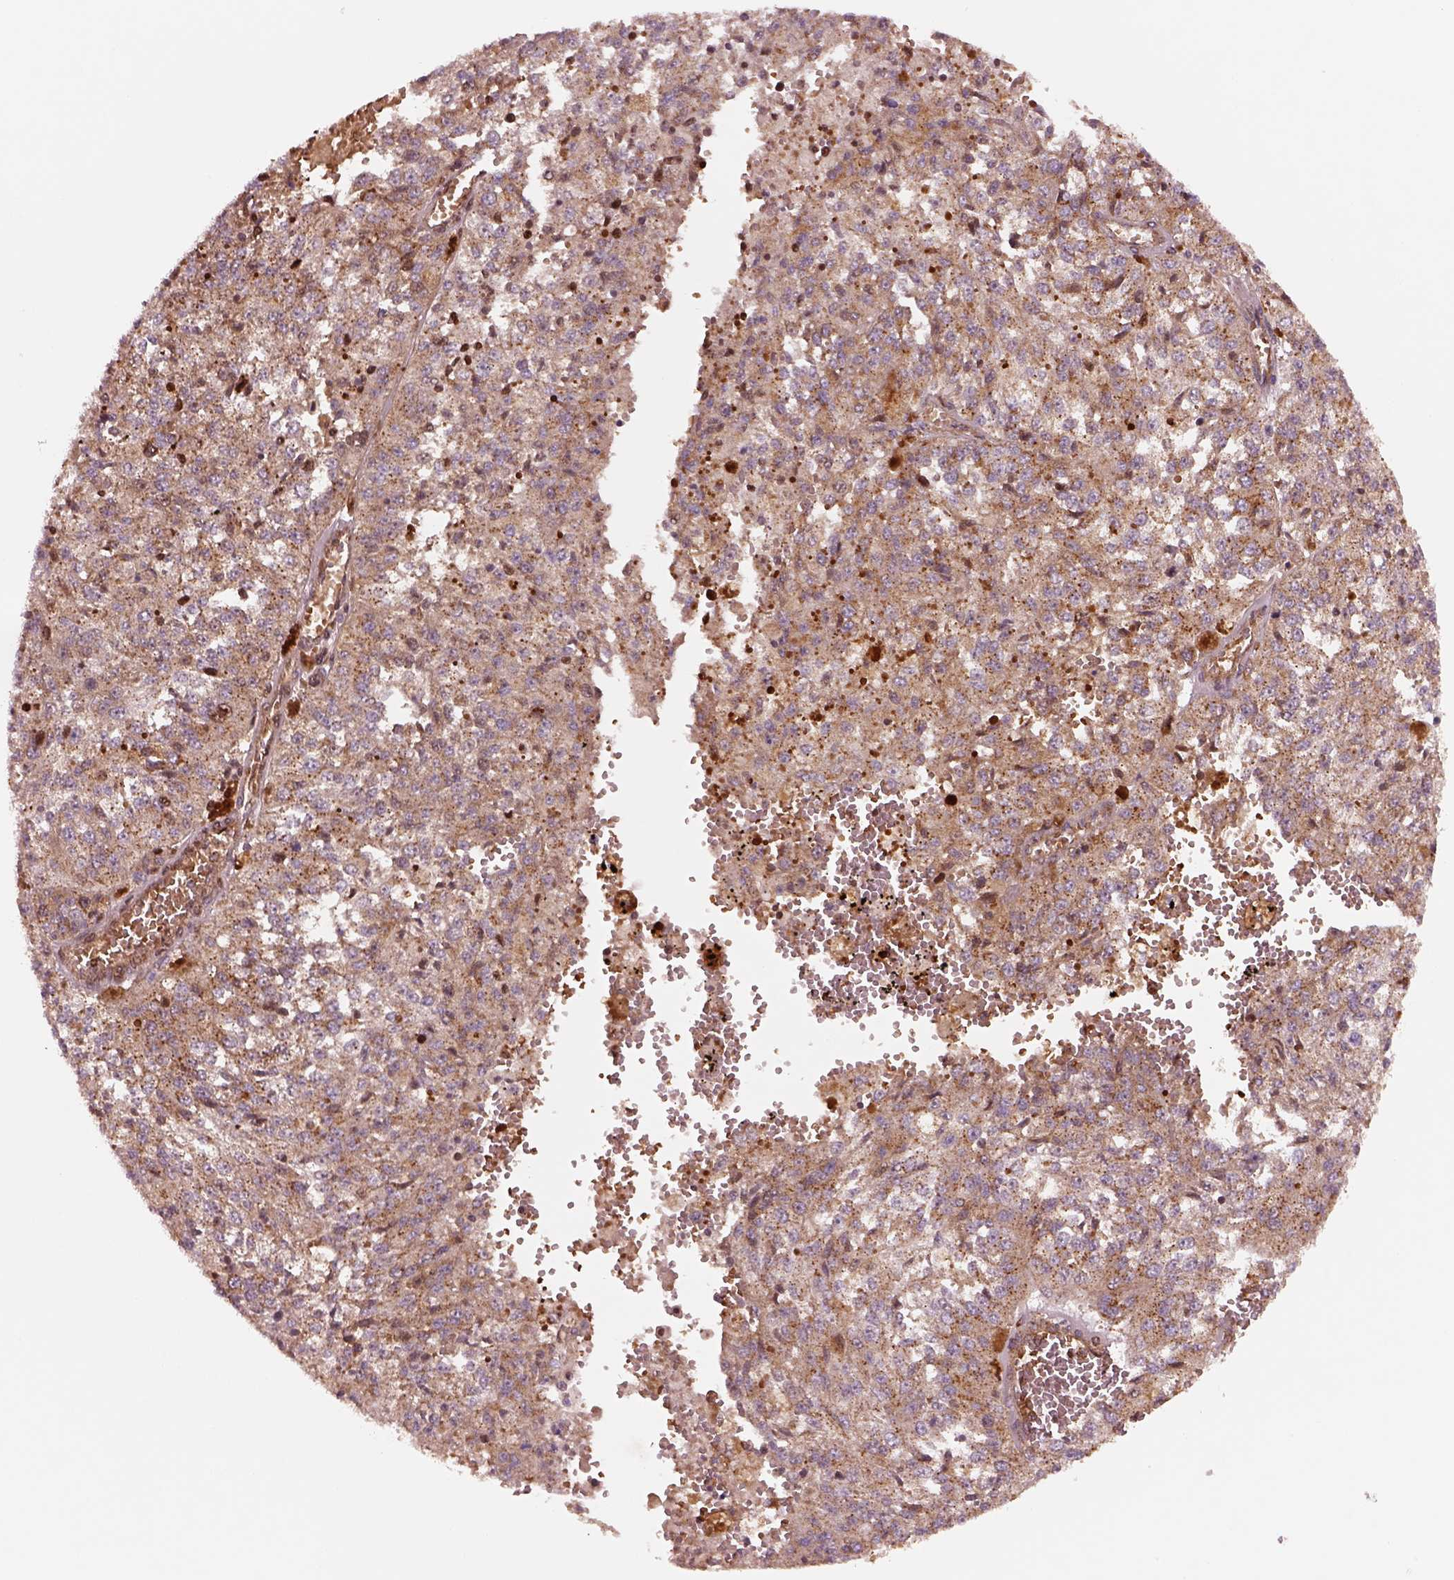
{"staining": {"intensity": "moderate", "quantity": "<25%", "location": "cytoplasmic/membranous"}, "tissue": "melanoma", "cell_type": "Tumor cells", "image_type": "cancer", "snomed": [{"axis": "morphology", "description": "Malignant melanoma, Metastatic site"}, {"axis": "topography", "description": "Lymph node"}], "caption": "IHC of malignant melanoma (metastatic site) demonstrates low levels of moderate cytoplasmic/membranous expression in about <25% of tumor cells.", "gene": "WASHC2A", "patient": {"sex": "female", "age": 64}}